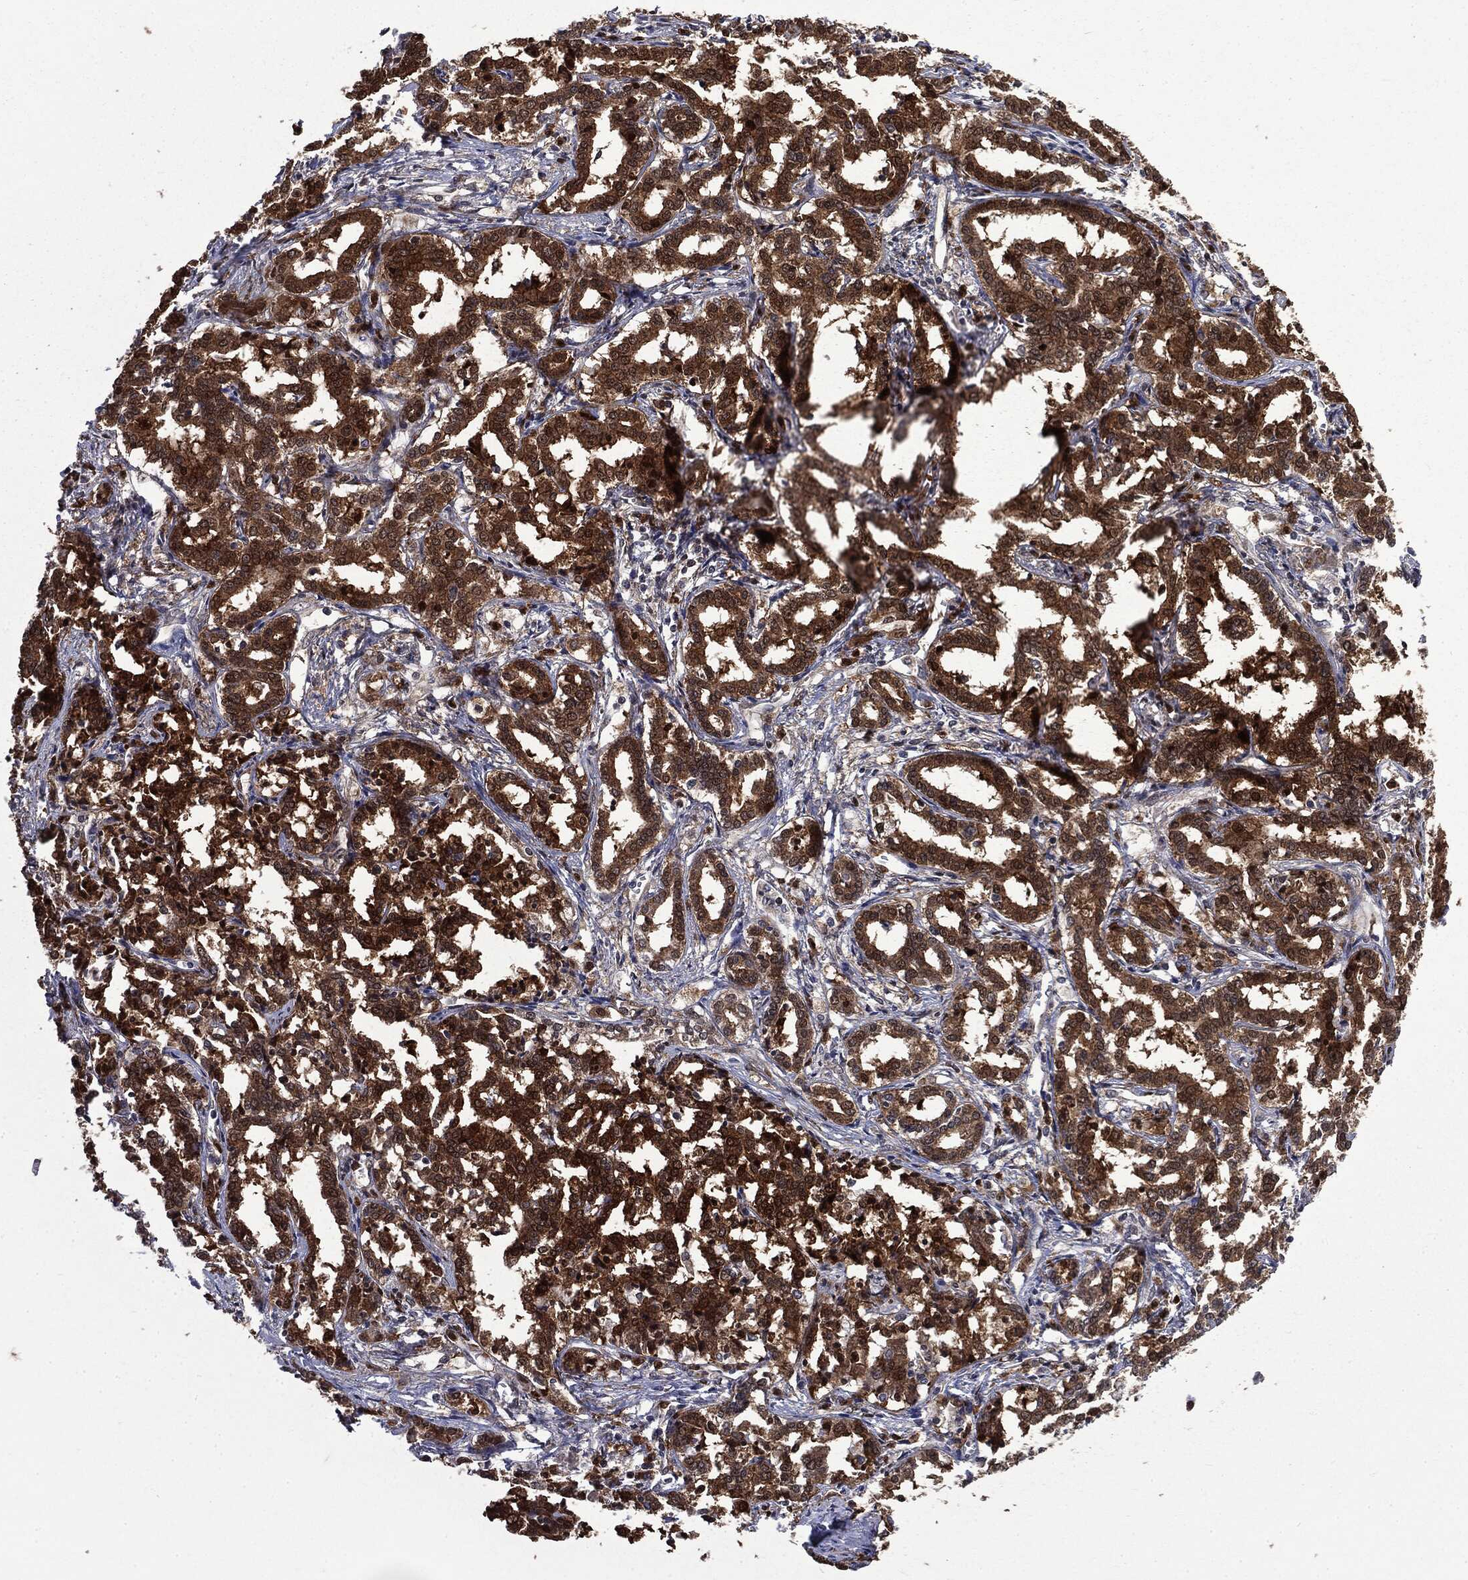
{"staining": {"intensity": "strong", "quantity": ">75%", "location": "cytoplasmic/membranous"}, "tissue": "liver cancer", "cell_type": "Tumor cells", "image_type": "cancer", "snomed": [{"axis": "morphology", "description": "Cholangiocarcinoma"}, {"axis": "topography", "description": "Liver"}], "caption": "An immunohistochemistry (IHC) histopathology image of neoplastic tissue is shown. Protein staining in brown labels strong cytoplasmic/membranous positivity in liver cancer within tumor cells.", "gene": "GPI", "patient": {"sex": "female", "age": 47}}